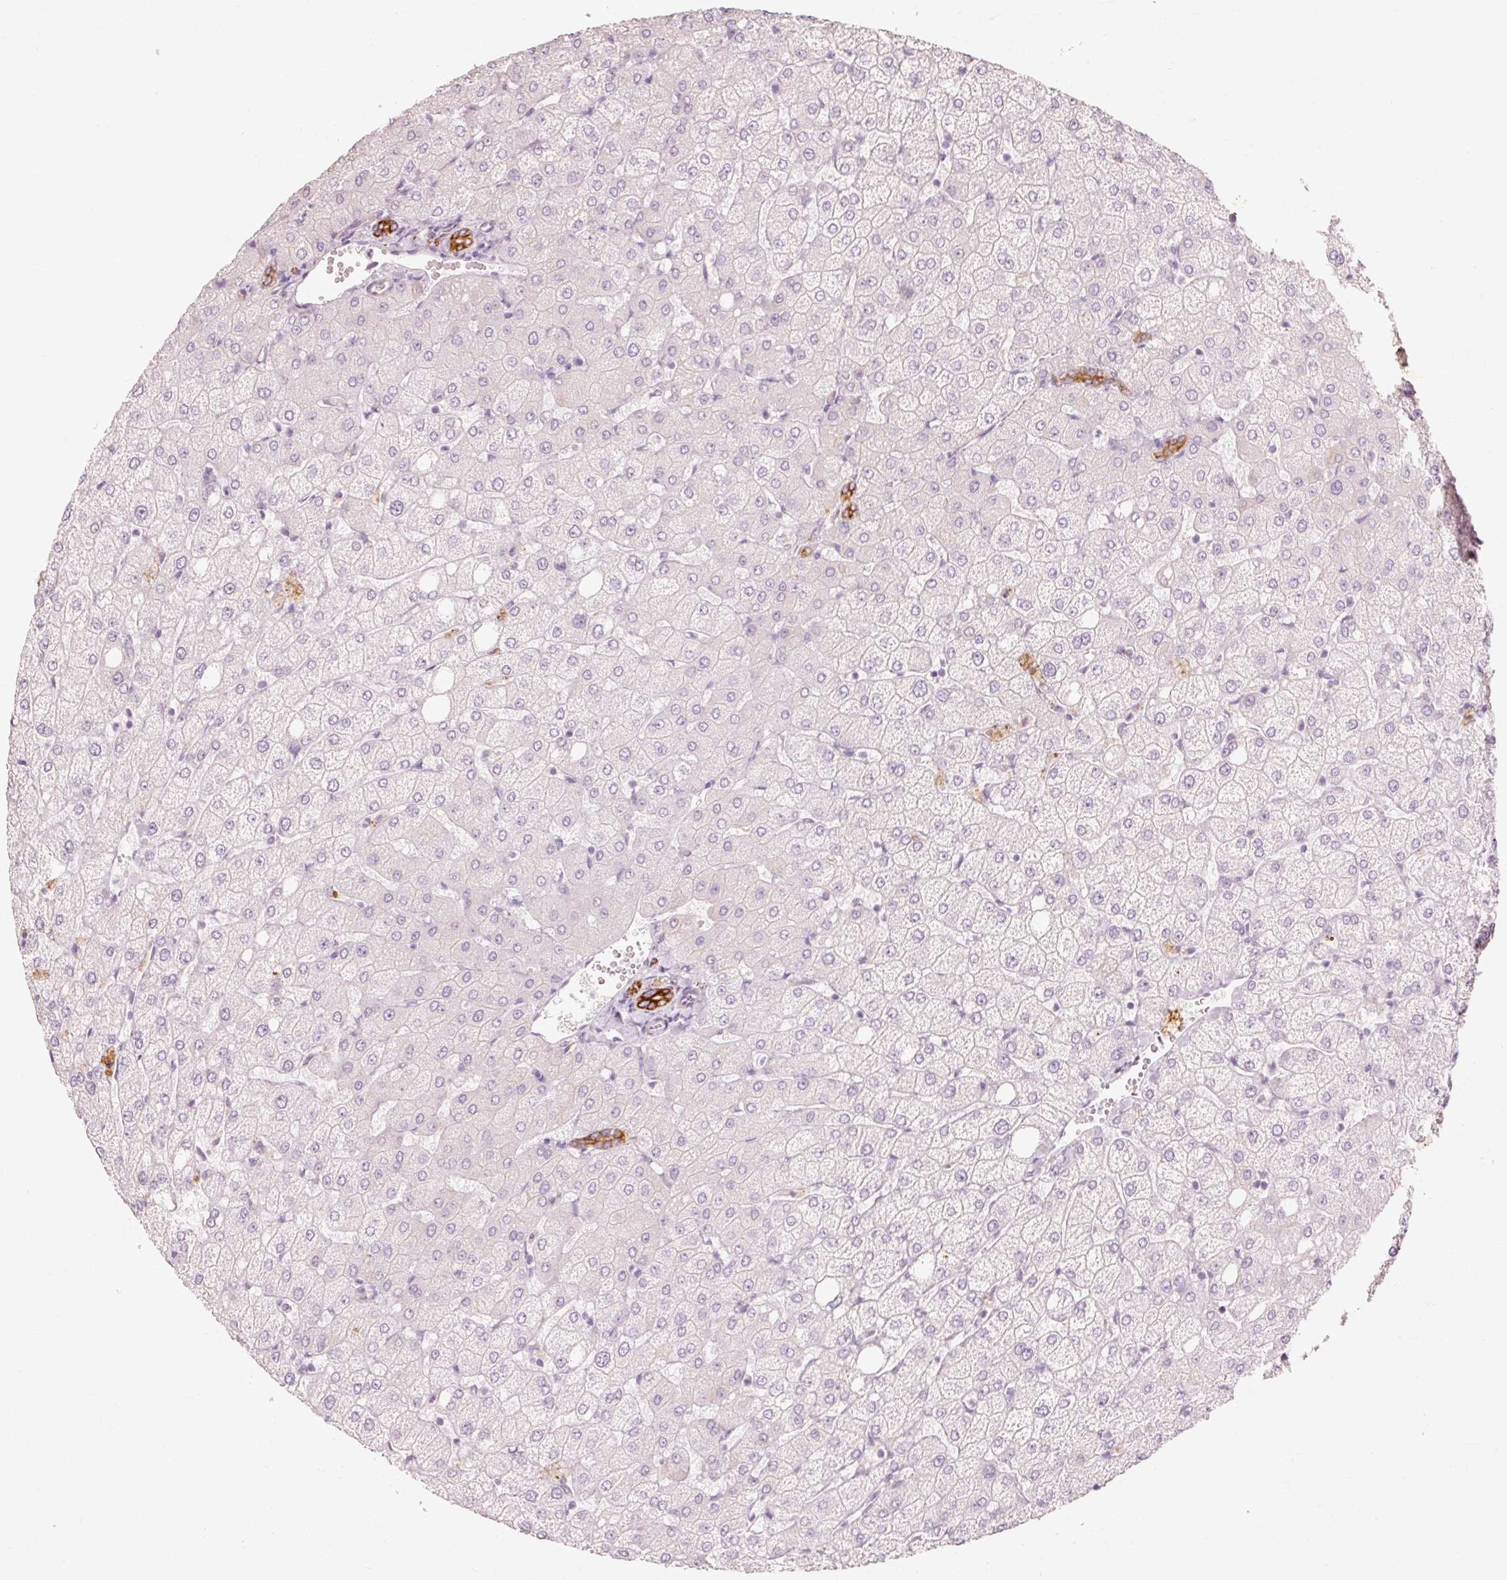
{"staining": {"intensity": "strong", "quantity": ">75%", "location": "cytoplasmic/membranous"}, "tissue": "liver", "cell_type": "Cholangiocytes", "image_type": "normal", "snomed": [{"axis": "morphology", "description": "Normal tissue, NOS"}, {"axis": "topography", "description": "Liver"}], "caption": "A brown stain shows strong cytoplasmic/membranous expression of a protein in cholangiocytes of unremarkable liver. (brown staining indicates protein expression, while blue staining denotes nuclei).", "gene": "TRIM73", "patient": {"sex": "female", "age": 54}}